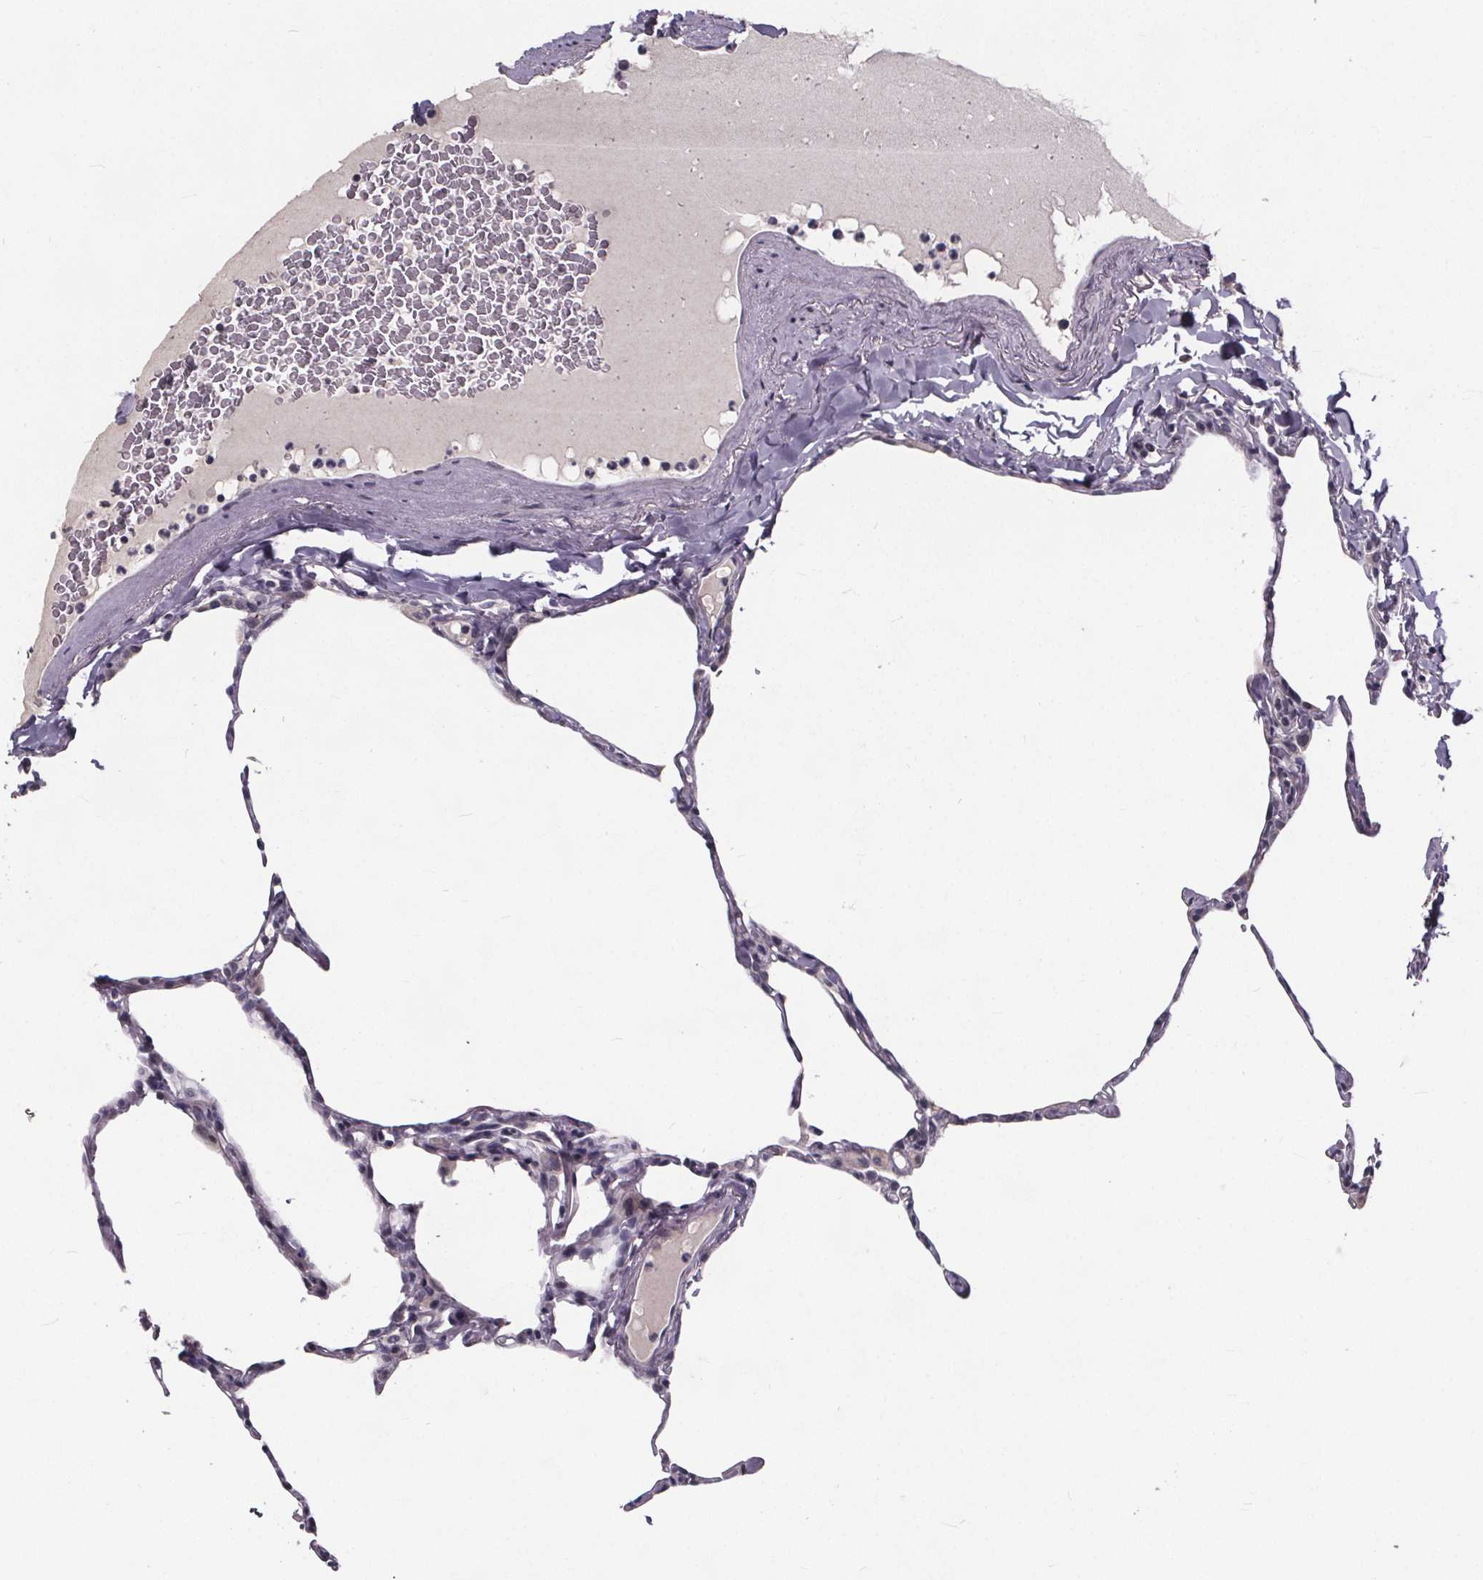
{"staining": {"intensity": "negative", "quantity": "none", "location": "none"}, "tissue": "lung", "cell_type": "Alveolar cells", "image_type": "normal", "snomed": [{"axis": "morphology", "description": "Normal tissue, NOS"}, {"axis": "topography", "description": "Lung"}], "caption": "This is an immunohistochemistry (IHC) micrograph of normal lung. There is no expression in alveolar cells.", "gene": "FAM181B", "patient": {"sex": "male", "age": 65}}